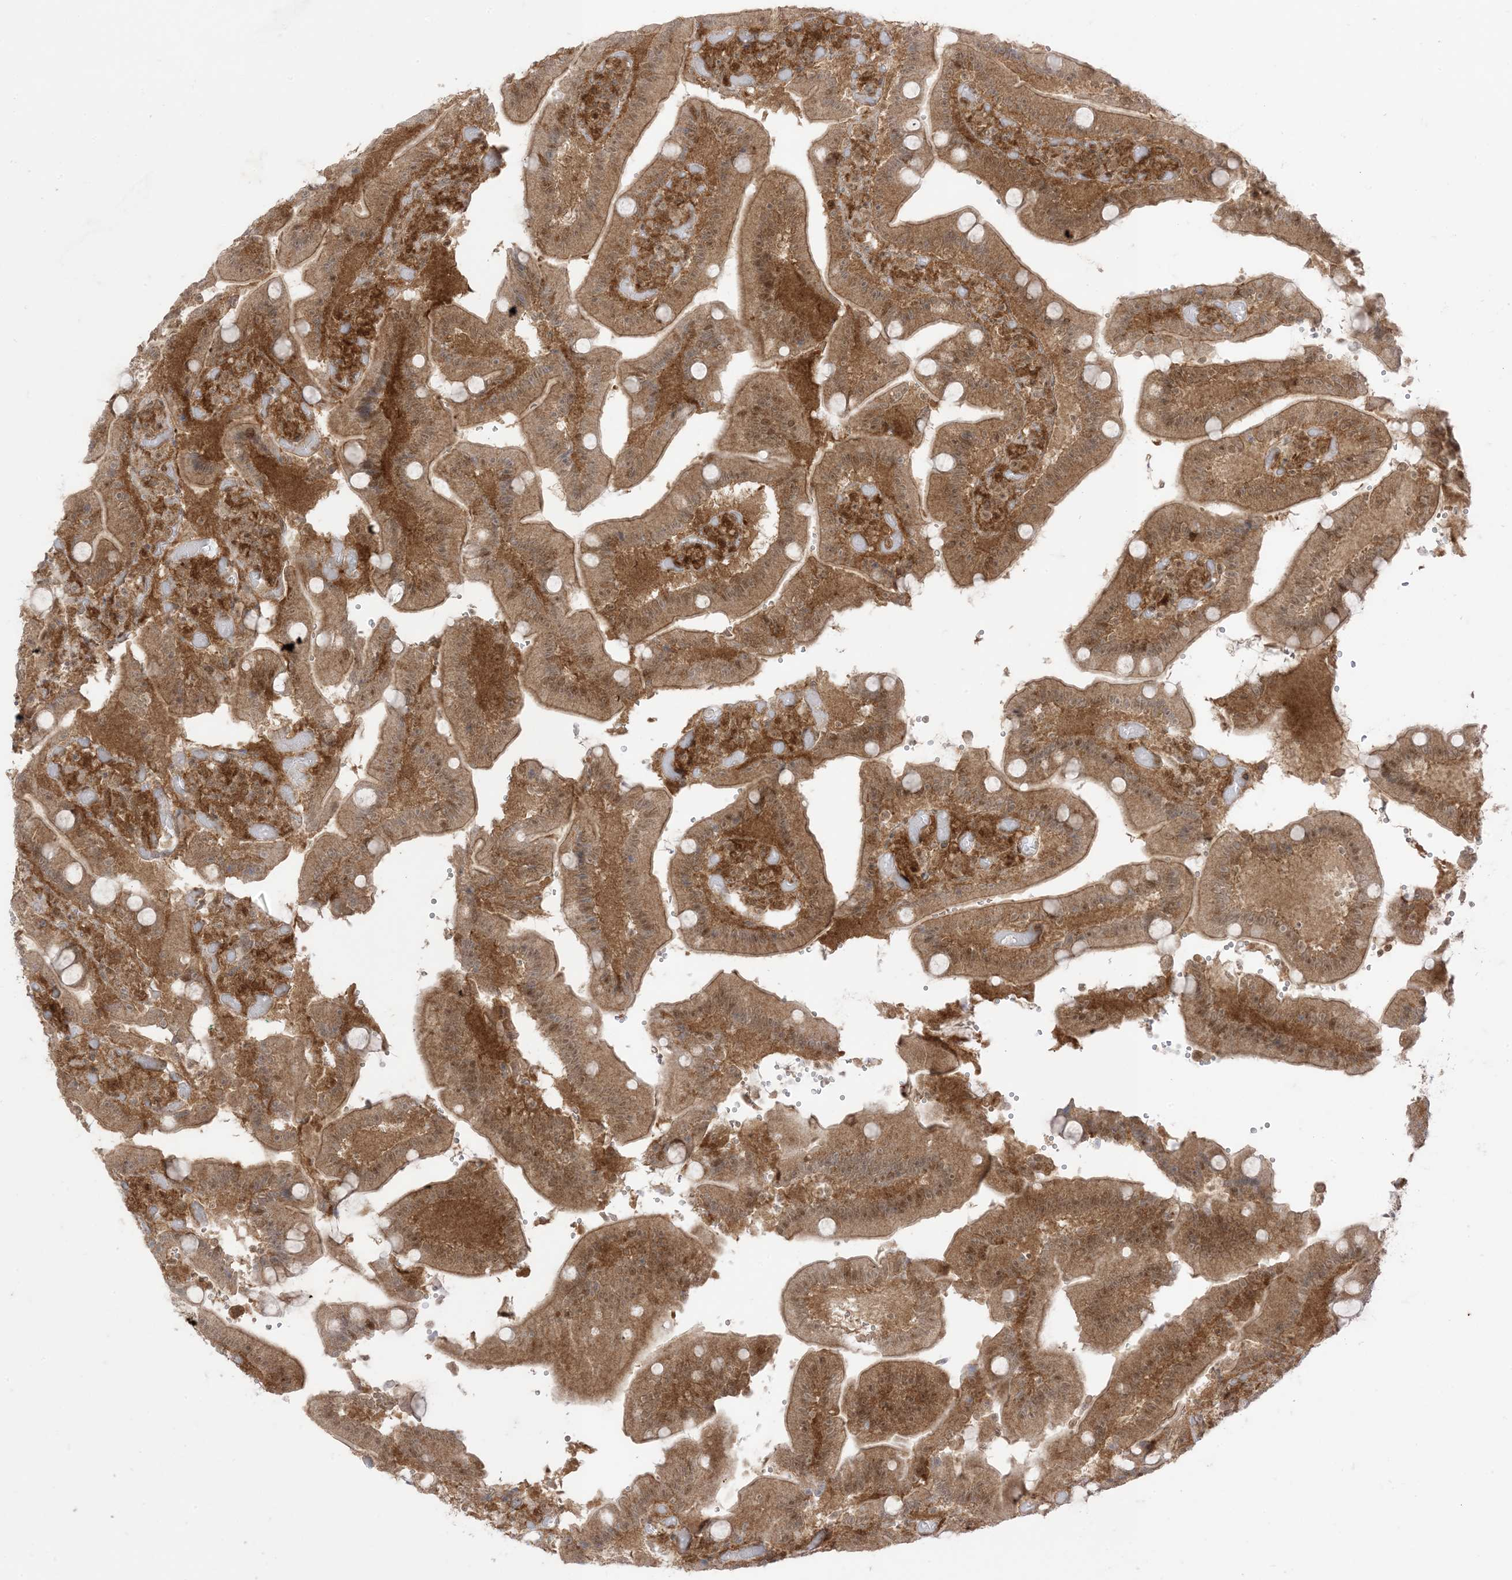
{"staining": {"intensity": "moderate", "quantity": ">75%", "location": "cytoplasmic/membranous"}, "tissue": "duodenum", "cell_type": "Glandular cells", "image_type": "normal", "snomed": [{"axis": "morphology", "description": "Normal tissue, NOS"}, {"axis": "topography", "description": "Duodenum"}], "caption": "This is a photomicrograph of IHC staining of unremarkable duodenum, which shows moderate positivity in the cytoplasmic/membranous of glandular cells.", "gene": "PTPA", "patient": {"sex": "female", "age": 62}}